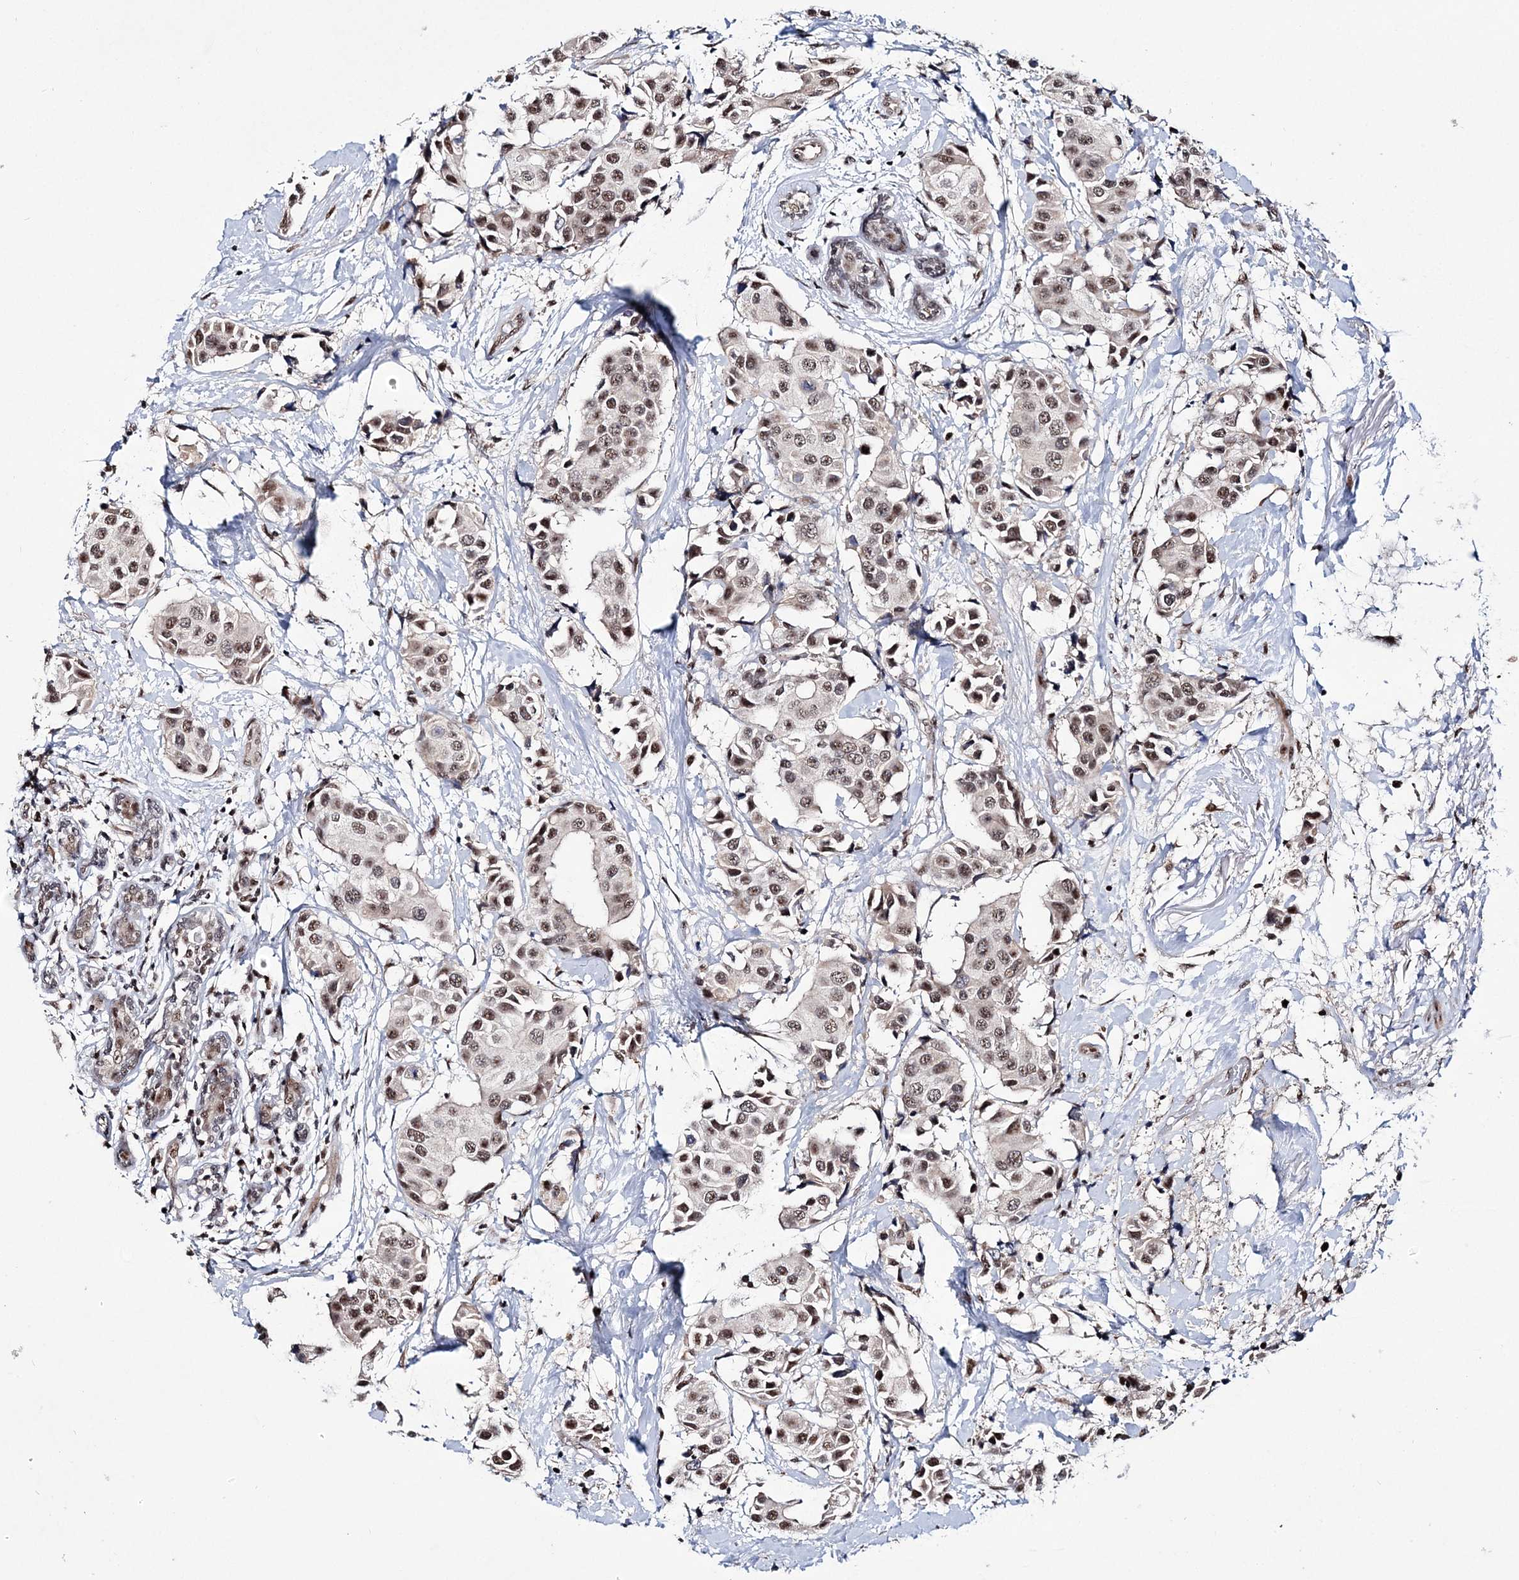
{"staining": {"intensity": "moderate", "quantity": ">75%", "location": "nuclear"}, "tissue": "breast cancer", "cell_type": "Tumor cells", "image_type": "cancer", "snomed": [{"axis": "morphology", "description": "Normal tissue, NOS"}, {"axis": "morphology", "description": "Duct carcinoma"}, {"axis": "topography", "description": "Breast"}], "caption": "Immunohistochemical staining of human invasive ductal carcinoma (breast) demonstrates medium levels of moderate nuclear protein expression in approximately >75% of tumor cells.", "gene": "TATDN2", "patient": {"sex": "female", "age": 39}}